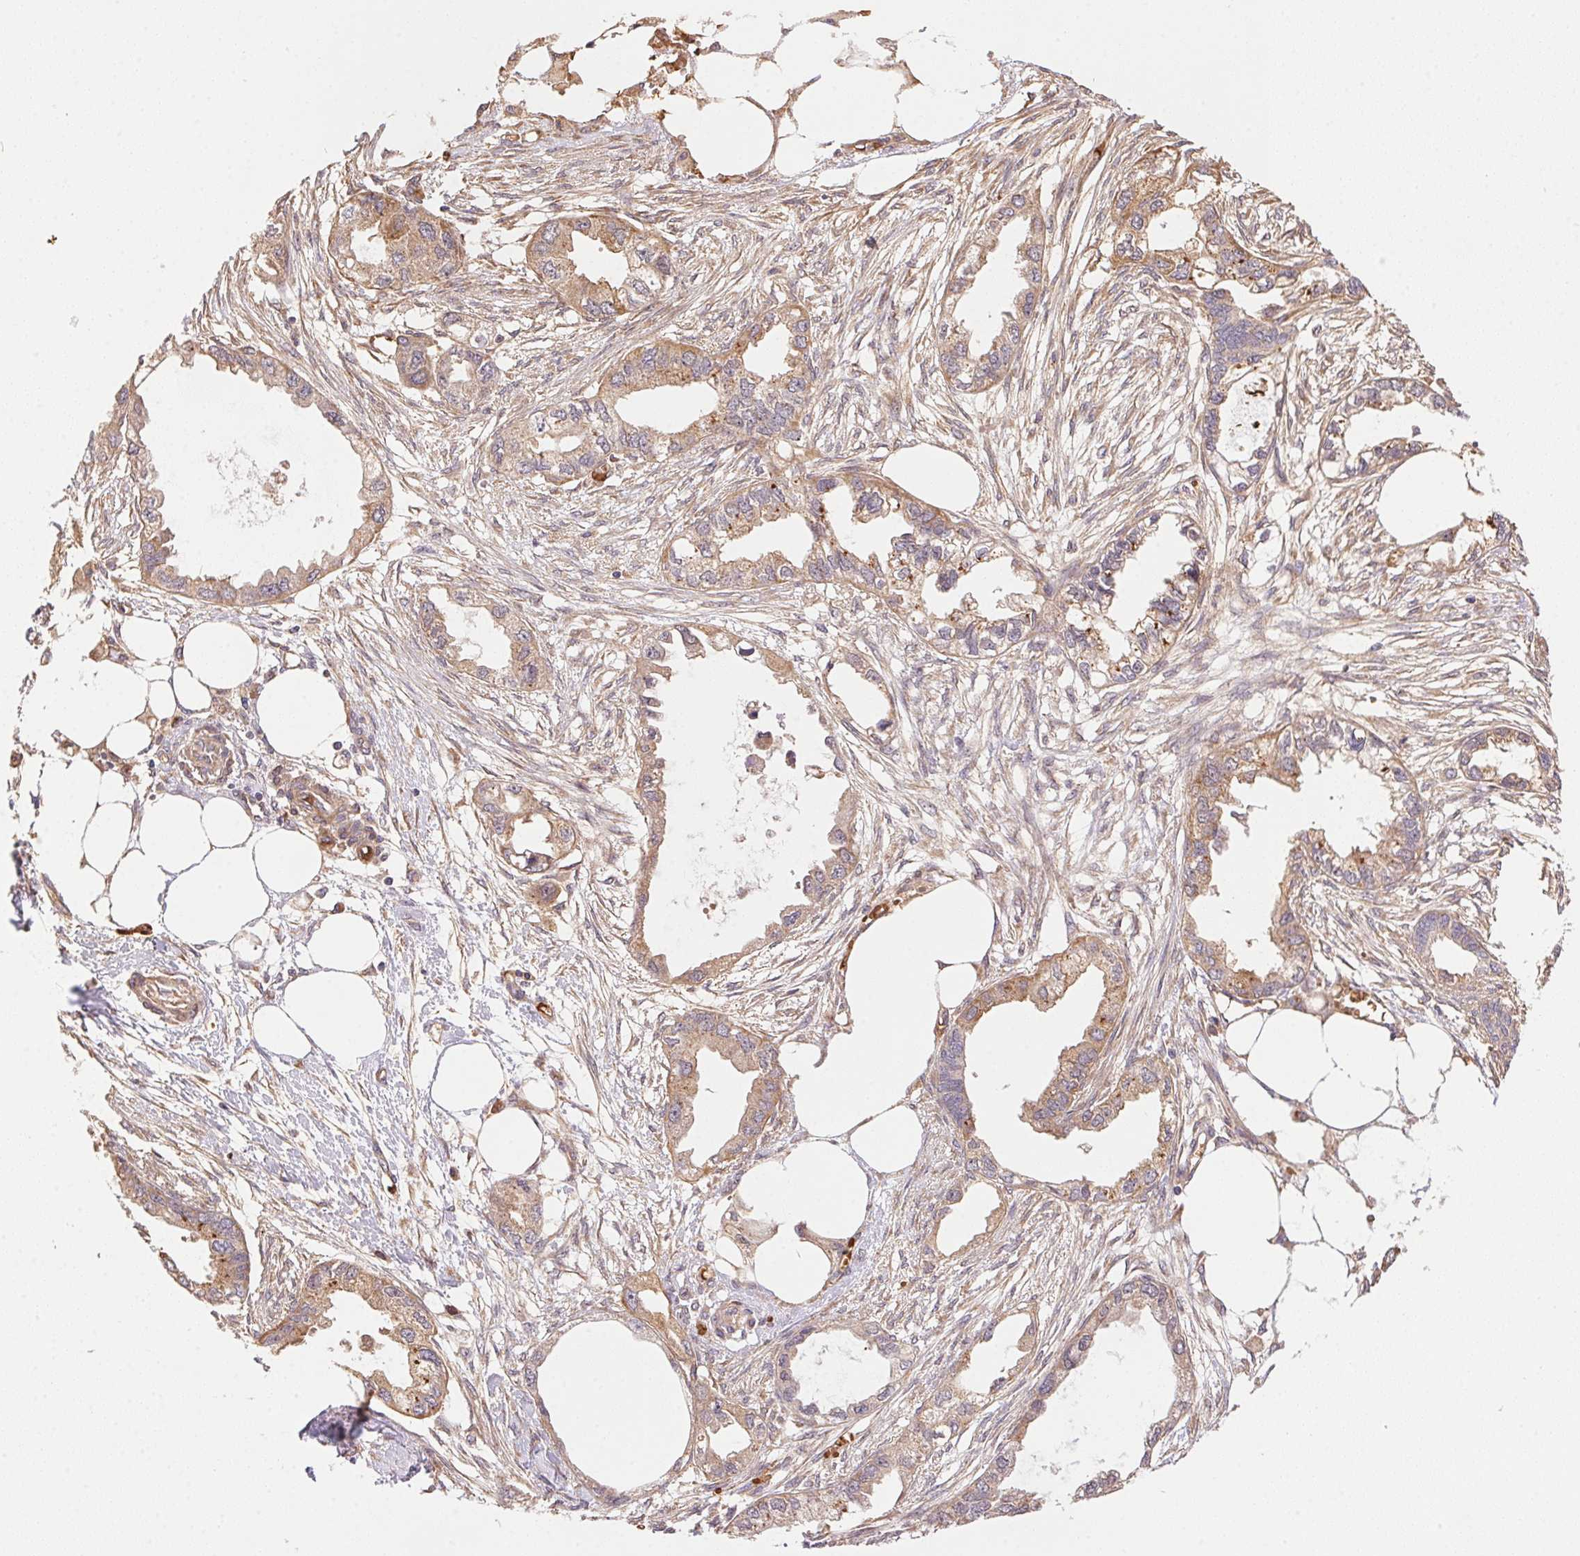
{"staining": {"intensity": "weak", "quantity": ">75%", "location": "cytoplasmic/membranous"}, "tissue": "endometrial cancer", "cell_type": "Tumor cells", "image_type": "cancer", "snomed": [{"axis": "morphology", "description": "Adenocarcinoma, NOS"}, {"axis": "morphology", "description": "Adenocarcinoma, metastatic, NOS"}, {"axis": "topography", "description": "Adipose tissue"}, {"axis": "topography", "description": "Endometrium"}], "caption": "Protein positivity by IHC shows weak cytoplasmic/membranous positivity in approximately >75% of tumor cells in adenocarcinoma (endometrial).", "gene": "USE1", "patient": {"sex": "female", "age": 67}}